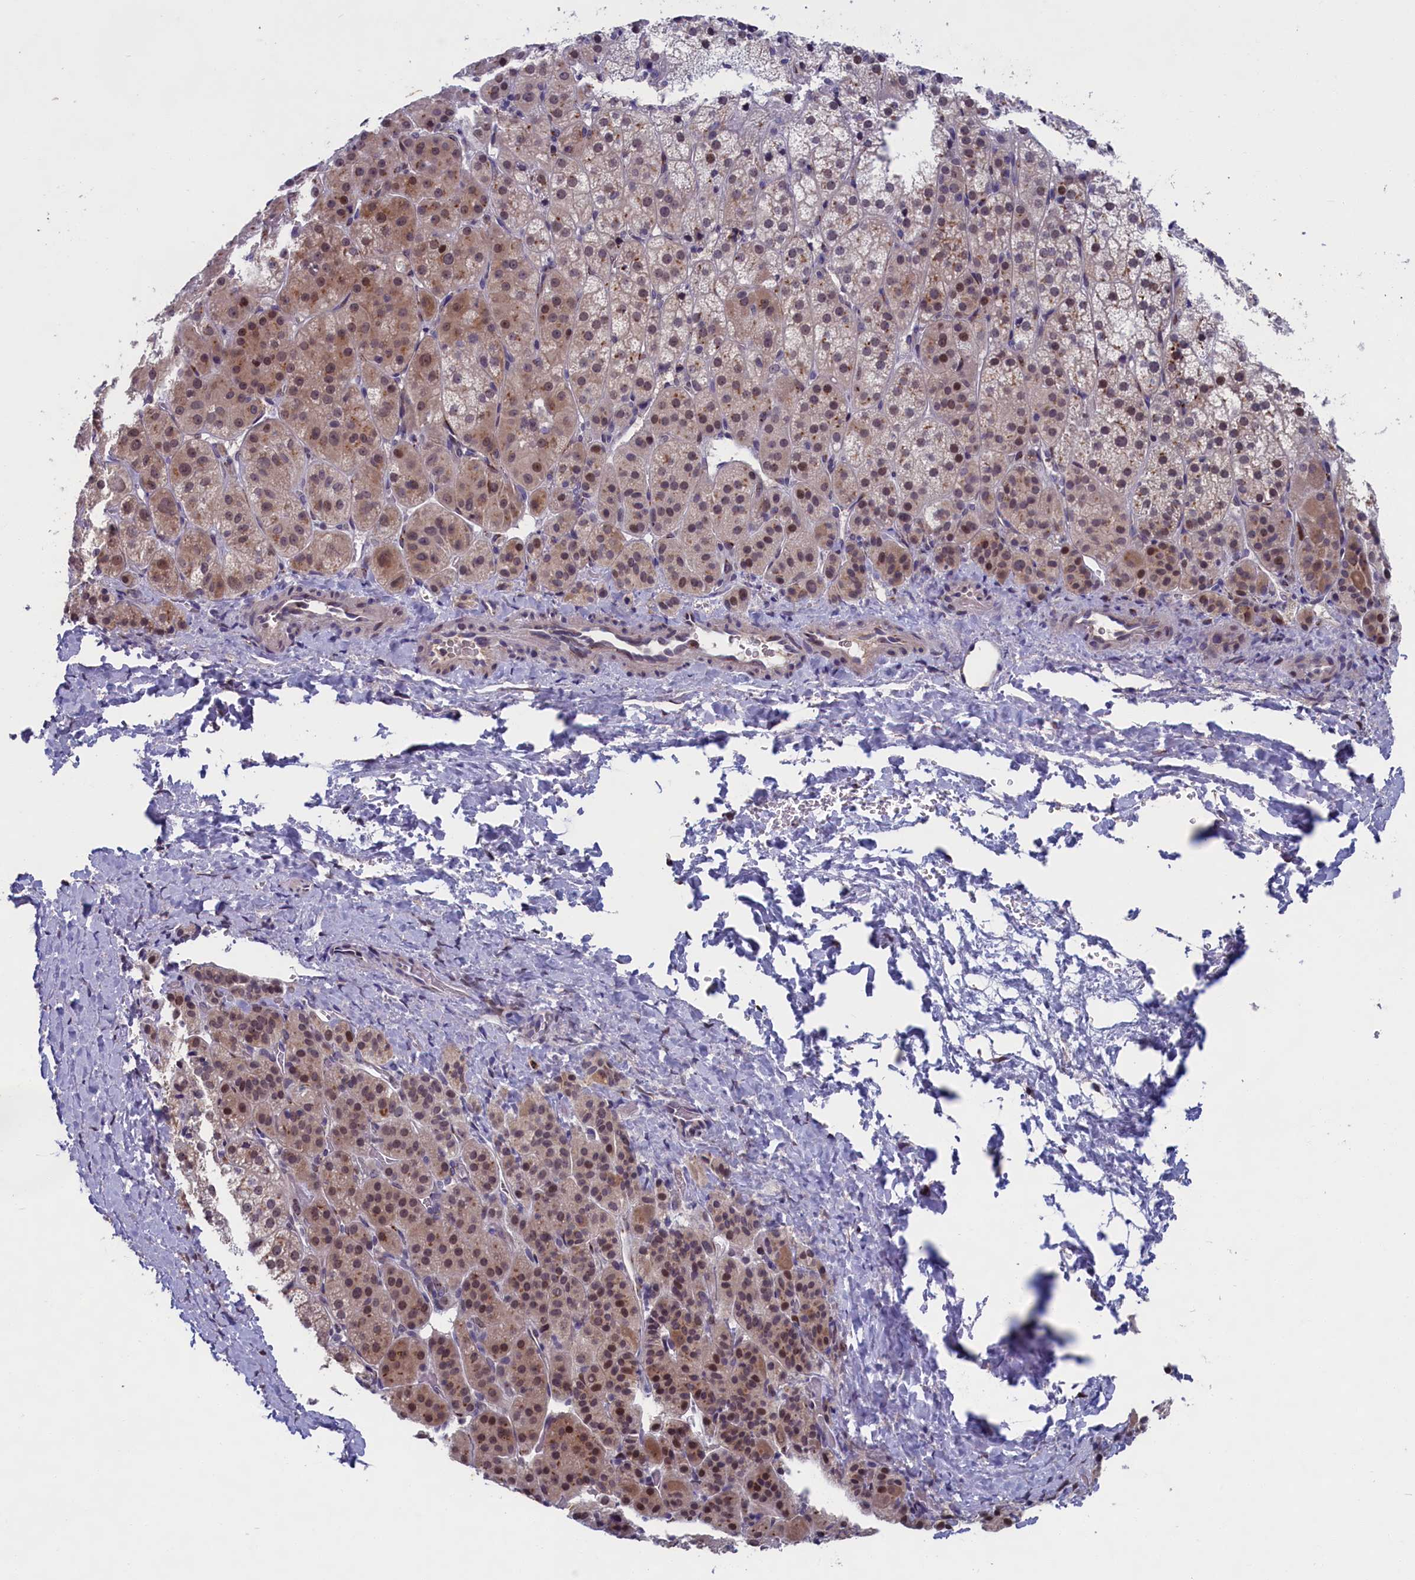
{"staining": {"intensity": "moderate", "quantity": "25%-75%", "location": "cytoplasmic/membranous,nuclear"}, "tissue": "adrenal gland", "cell_type": "Glandular cells", "image_type": "normal", "snomed": [{"axis": "morphology", "description": "Normal tissue, NOS"}, {"axis": "topography", "description": "Adrenal gland"}], "caption": "High-power microscopy captured an immunohistochemistry (IHC) image of unremarkable adrenal gland, revealing moderate cytoplasmic/membranous,nuclear expression in about 25%-75% of glandular cells.", "gene": "LIG1", "patient": {"sex": "female", "age": 57}}